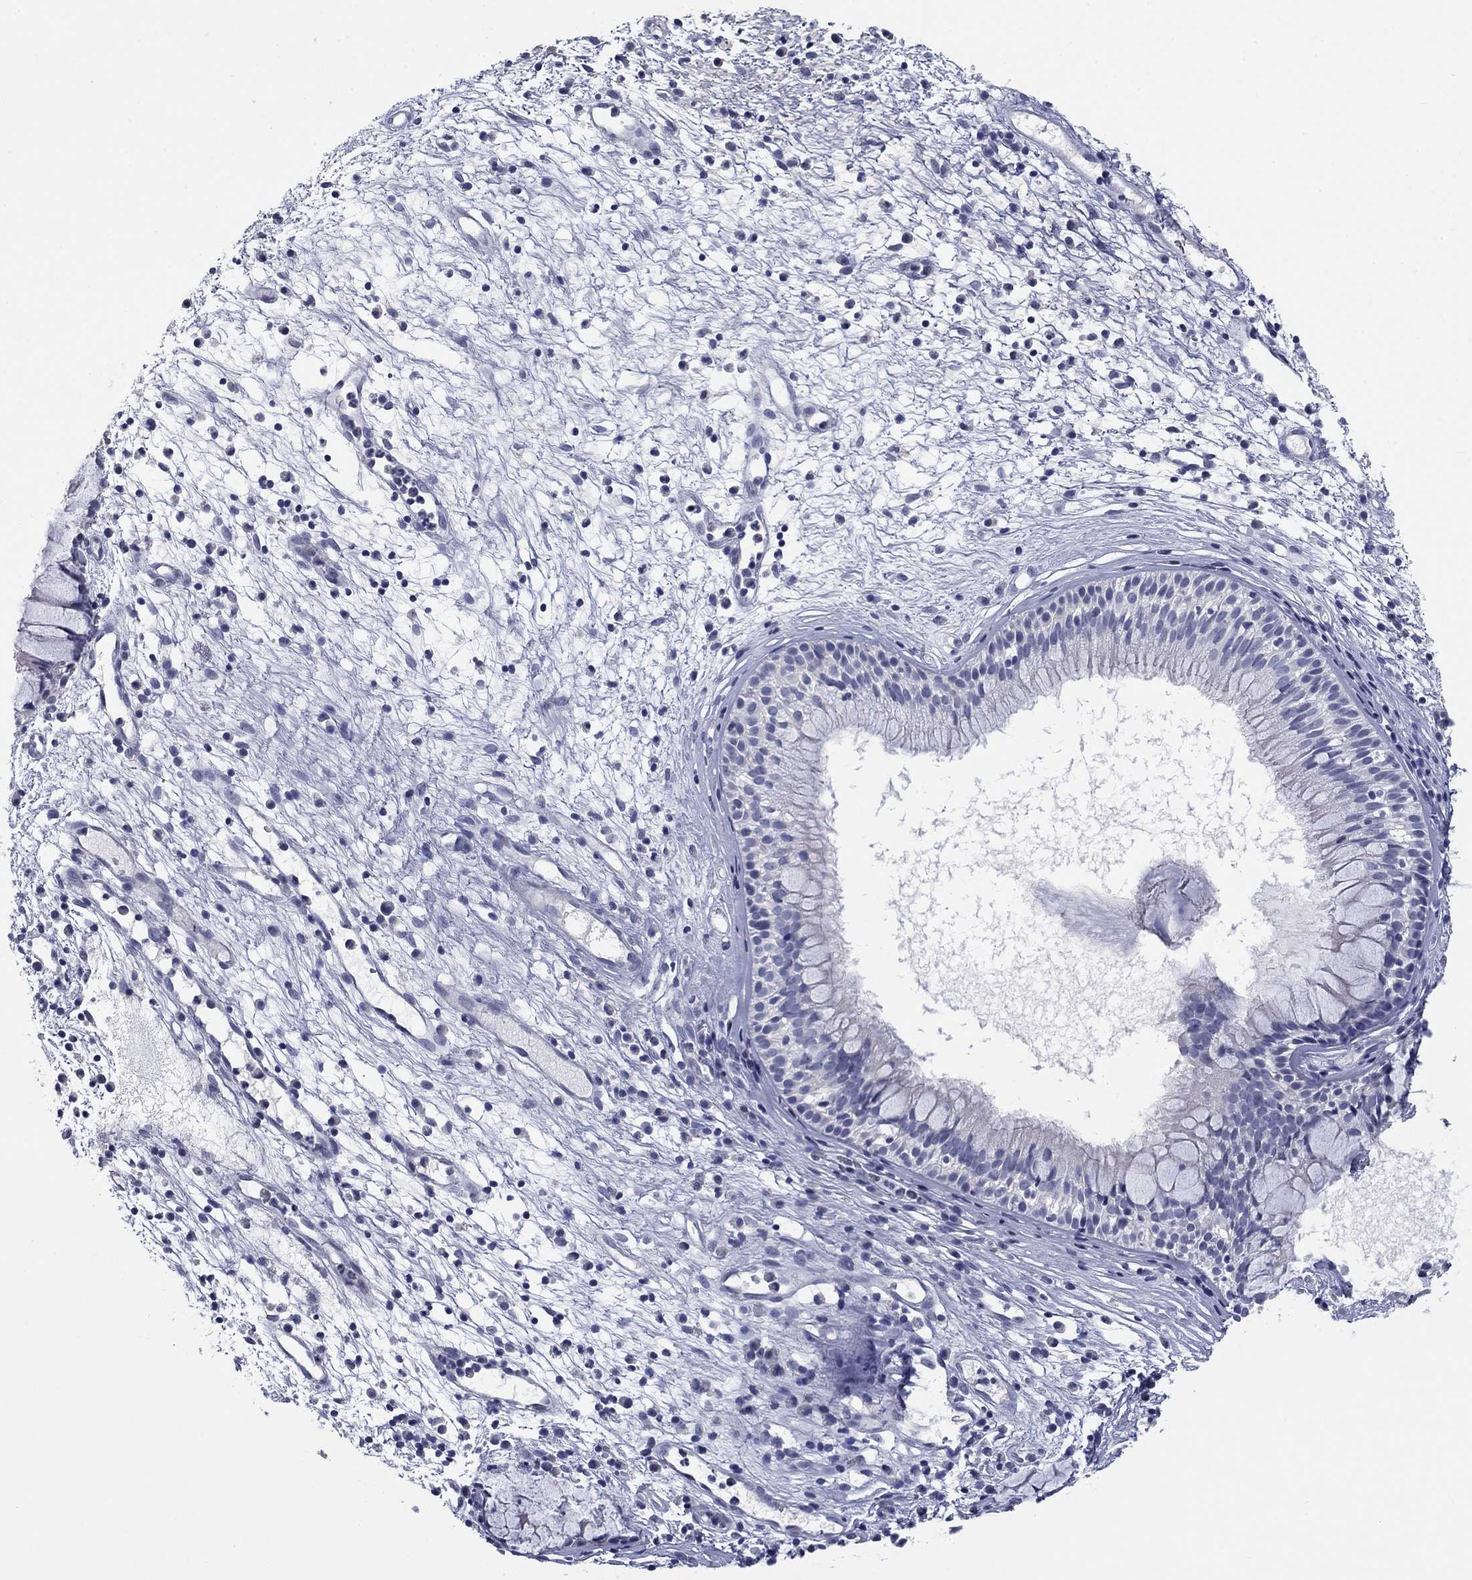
{"staining": {"intensity": "negative", "quantity": "none", "location": "none"}, "tissue": "nasopharynx", "cell_type": "Respiratory epithelial cells", "image_type": "normal", "snomed": [{"axis": "morphology", "description": "Normal tissue, NOS"}, {"axis": "topography", "description": "Nasopharynx"}], "caption": "An immunohistochemistry micrograph of normal nasopharynx is shown. There is no staining in respiratory epithelial cells of nasopharynx. (DAB (3,3'-diaminobenzidine) immunohistochemistry with hematoxylin counter stain).", "gene": "ELAVL4", "patient": {"sex": "male", "age": 77}}